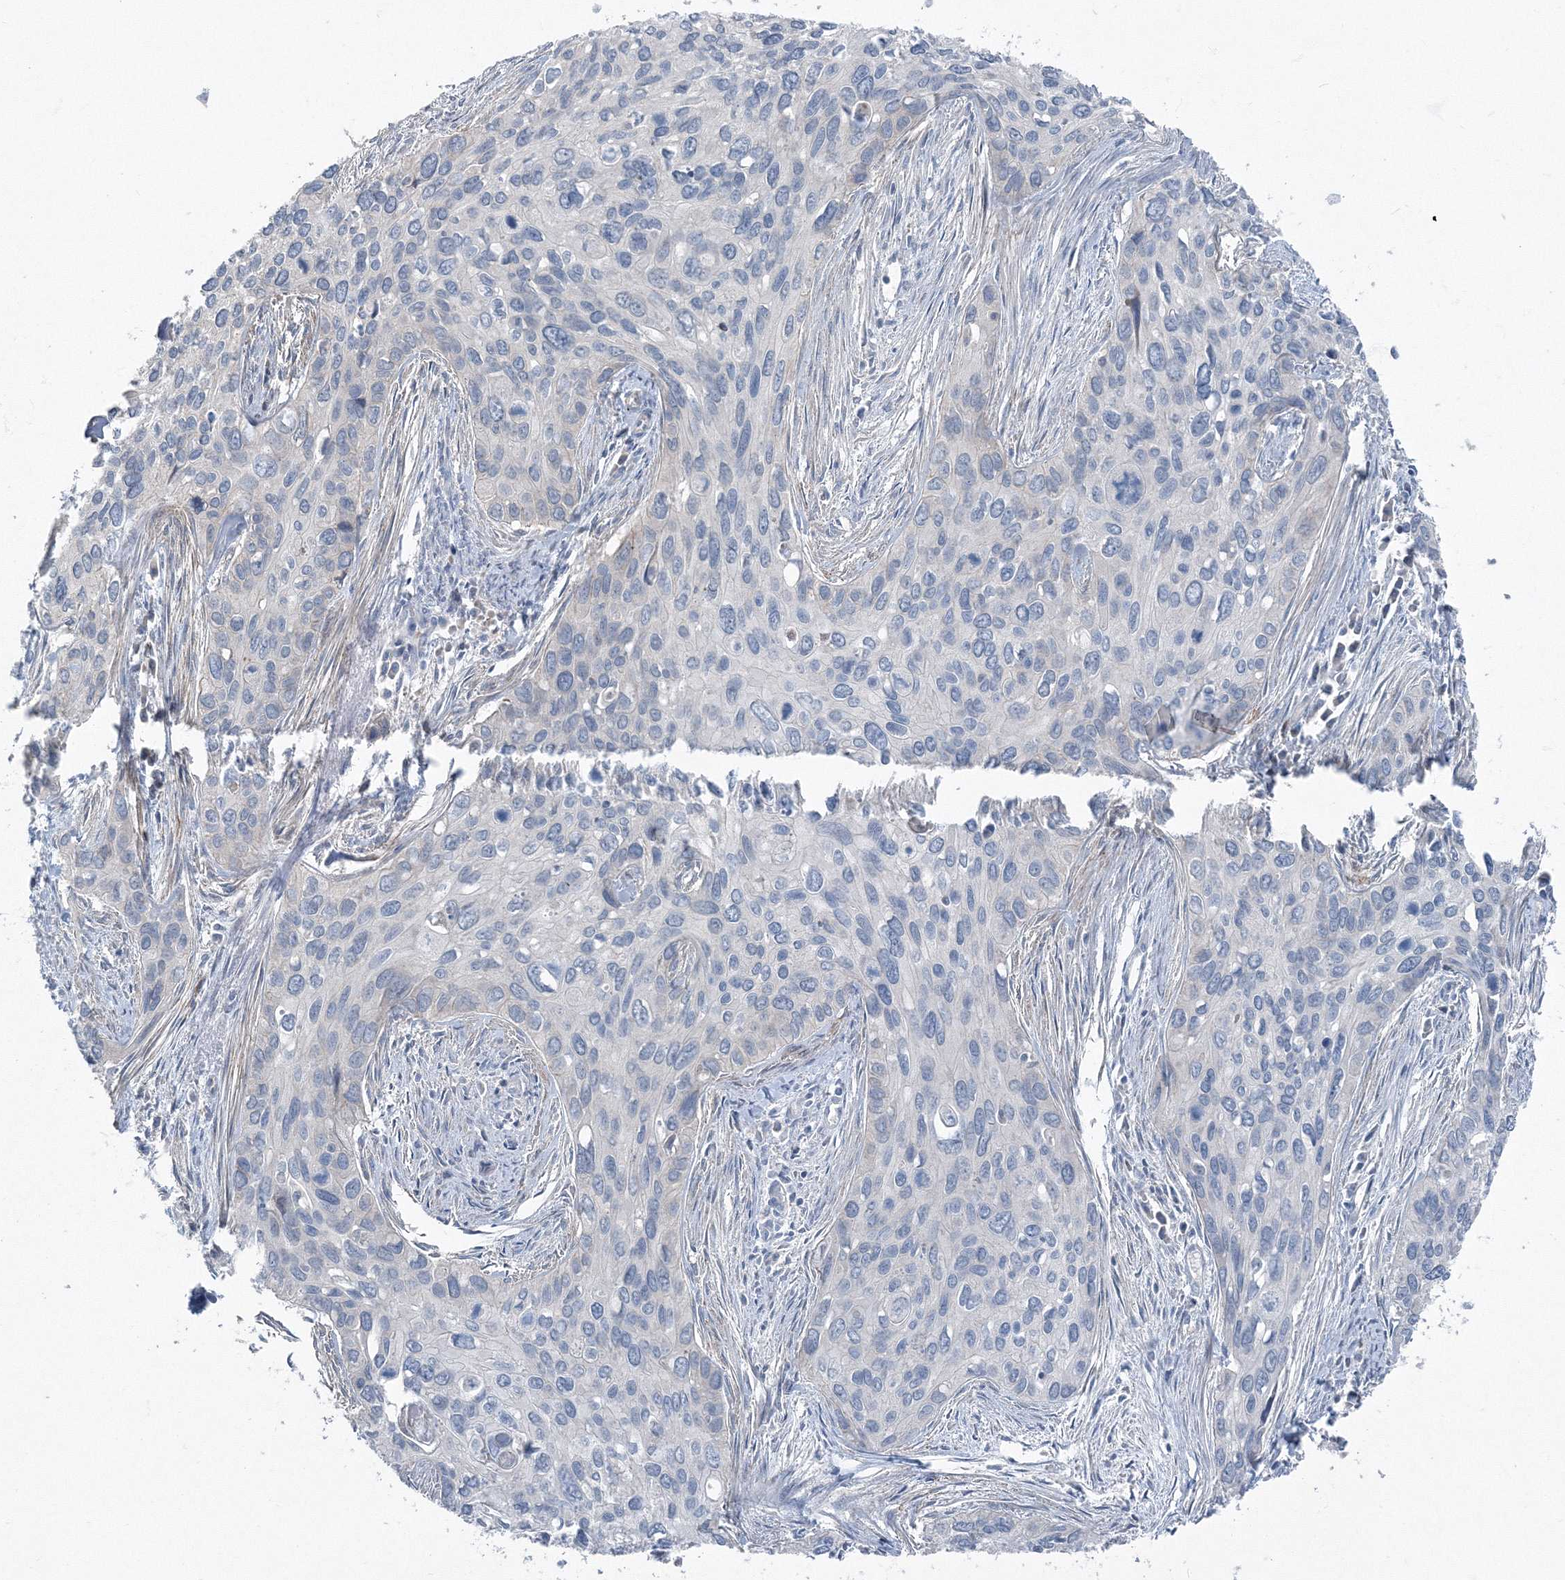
{"staining": {"intensity": "negative", "quantity": "none", "location": "none"}, "tissue": "cervical cancer", "cell_type": "Tumor cells", "image_type": "cancer", "snomed": [{"axis": "morphology", "description": "Squamous cell carcinoma, NOS"}, {"axis": "topography", "description": "Cervix"}], "caption": "This histopathology image is of cervical cancer stained with IHC to label a protein in brown with the nuclei are counter-stained blue. There is no expression in tumor cells. (Stains: DAB IHC with hematoxylin counter stain, Microscopy: brightfield microscopy at high magnification).", "gene": "AASDH", "patient": {"sex": "female", "age": 55}}